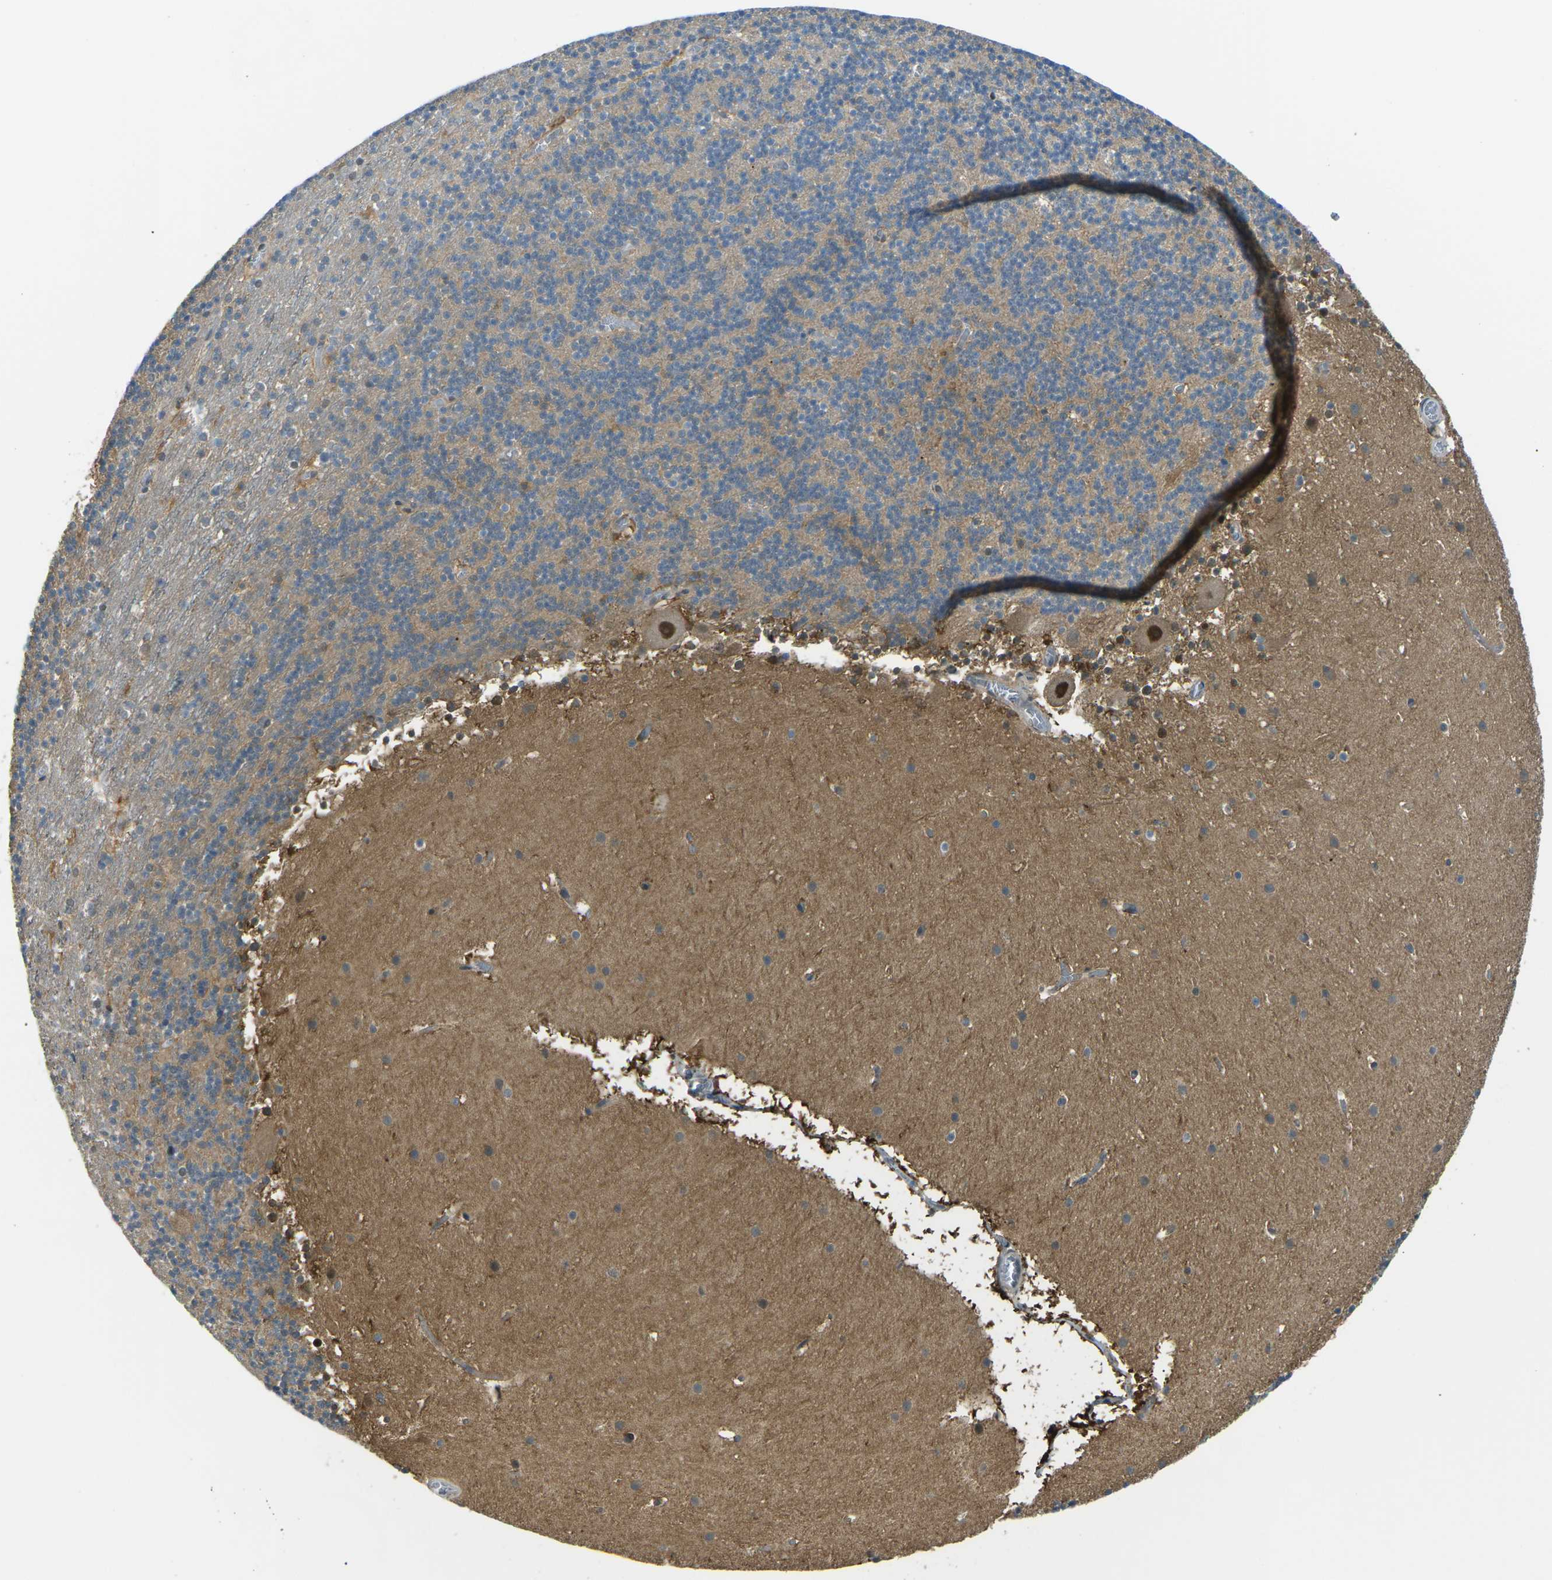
{"staining": {"intensity": "negative", "quantity": "none", "location": "none"}, "tissue": "cerebellum", "cell_type": "Cells in granular layer", "image_type": "normal", "snomed": [{"axis": "morphology", "description": "Normal tissue, NOS"}, {"axis": "topography", "description": "Cerebellum"}], "caption": "The photomicrograph reveals no significant positivity in cells in granular layer of cerebellum. Nuclei are stained in blue.", "gene": "PIEZO2", "patient": {"sex": "male", "age": 45}}